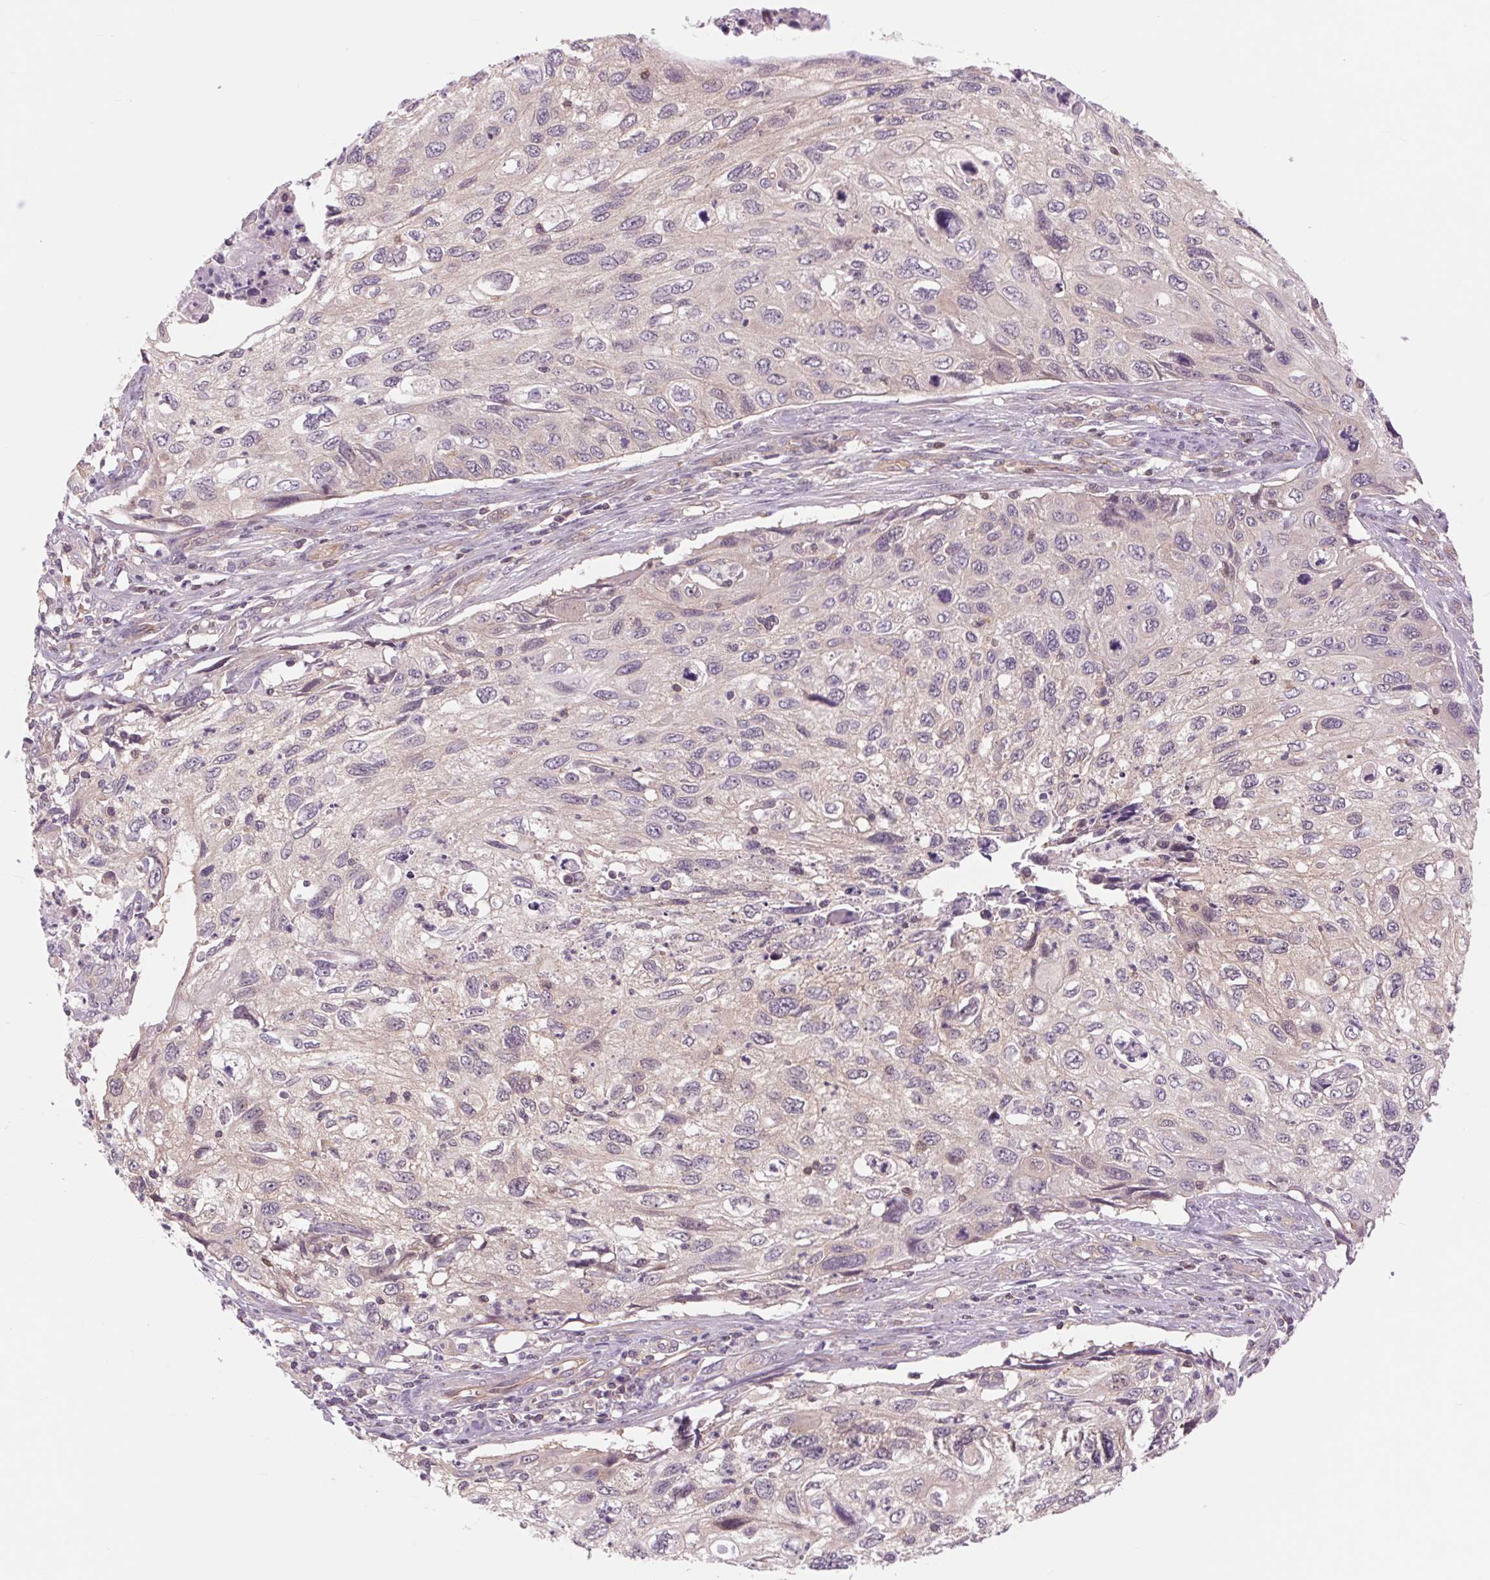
{"staining": {"intensity": "negative", "quantity": "none", "location": "none"}, "tissue": "cervical cancer", "cell_type": "Tumor cells", "image_type": "cancer", "snomed": [{"axis": "morphology", "description": "Squamous cell carcinoma, NOS"}, {"axis": "topography", "description": "Cervix"}], "caption": "Histopathology image shows no protein staining in tumor cells of cervical squamous cell carcinoma tissue. (DAB (3,3'-diaminobenzidine) immunohistochemistry with hematoxylin counter stain).", "gene": "SH3RF2", "patient": {"sex": "female", "age": 70}}